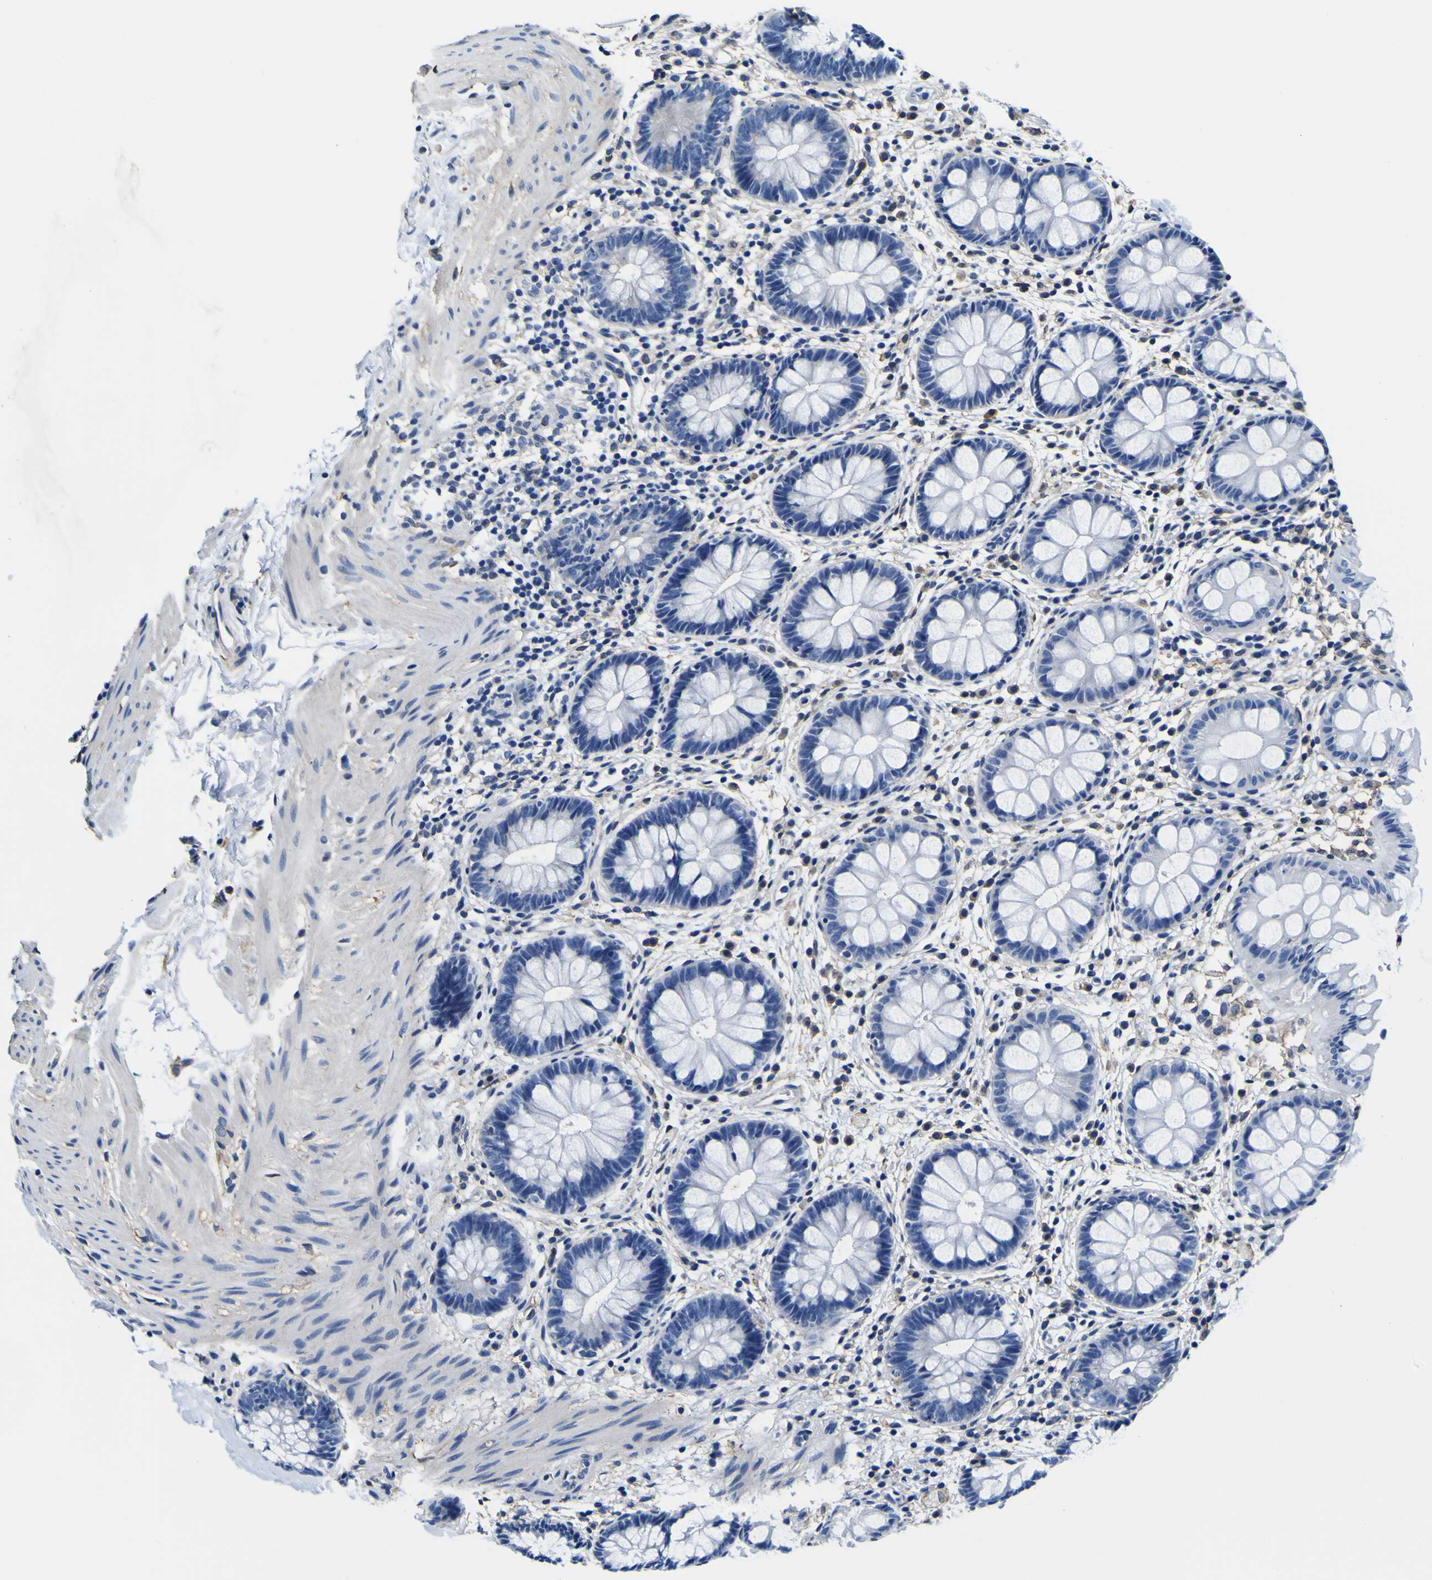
{"staining": {"intensity": "moderate", "quantity": "<25%", "location": "cytoplasmic/membranous"}, "tissue": "rectum", "cell_type": "Glandular cells", "image_type": "normal", "snomed": [{"axis": "morphology", "description": "Normal tissue, NOS"}, {"axis": "topography", "description": "Rectum"}], "caption": "Rectum was stained to show a protein in brown. There is low levels of moderate cytoplasmic/membranous positivity in approximately <25% of glandular cells. The staining was performed using DAB (3,3'-diaminobenzidine), with brown indicating positive protein expression. Nuclei are stained blue with hematoxylin.", "gene": "PXDN", "patient": {"sex": "female", "age": 24}}